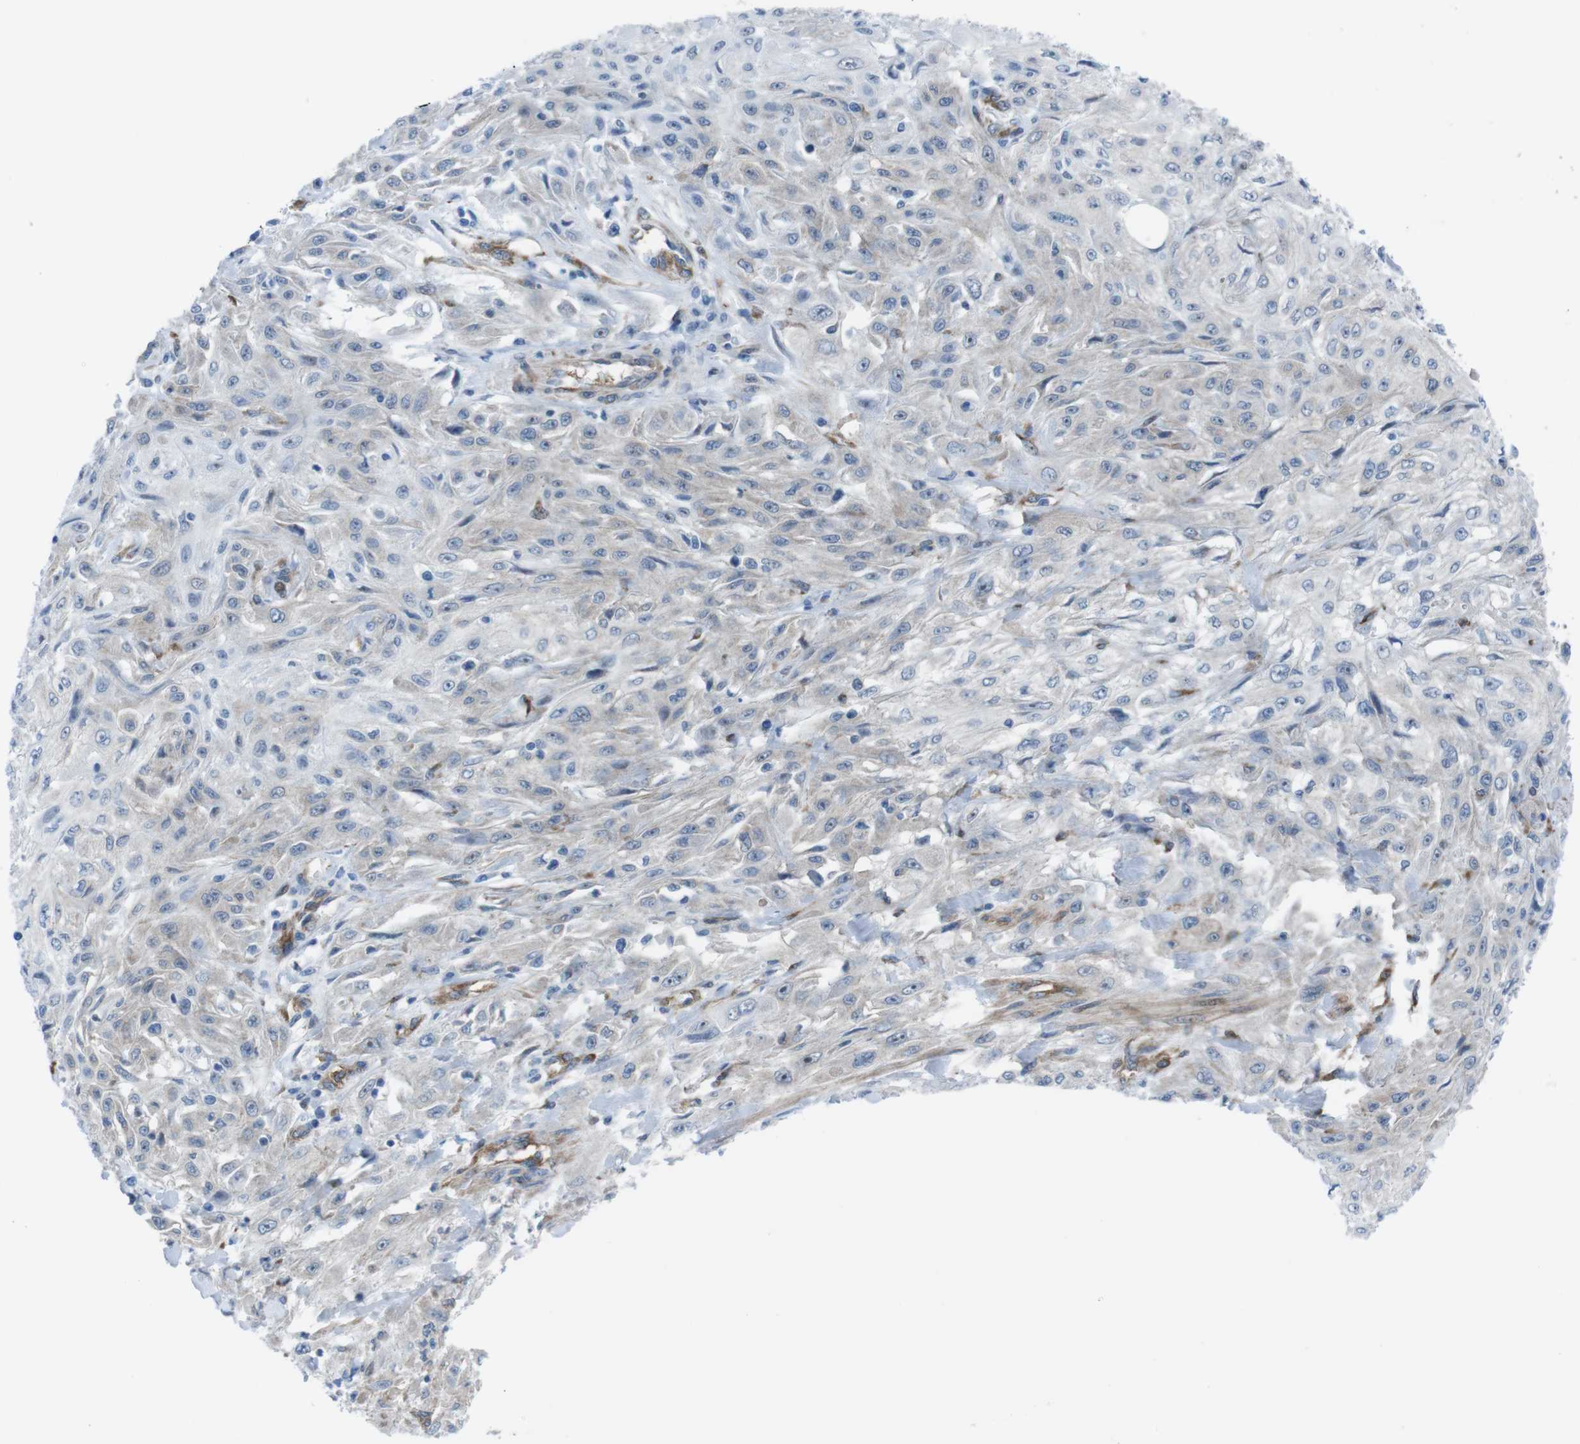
{"staining": {"intensity": "negative", "quantity": "none", "location": "none"}, "tissue": "skin cancer", "cell_type": "Tumor cells", "image_type": "cancer", "snomed": [{"axis": "morphology", "description": "Squamous cell carcinoma, NOS"}, {"axis": "topography", "description": "Skin"}], "caption": "Tumor cells are negative for protein expression in human skin squamous cell carcinoma.", "gene": "DIAPH2", "patient": {"sex": "male", "age": 75}}